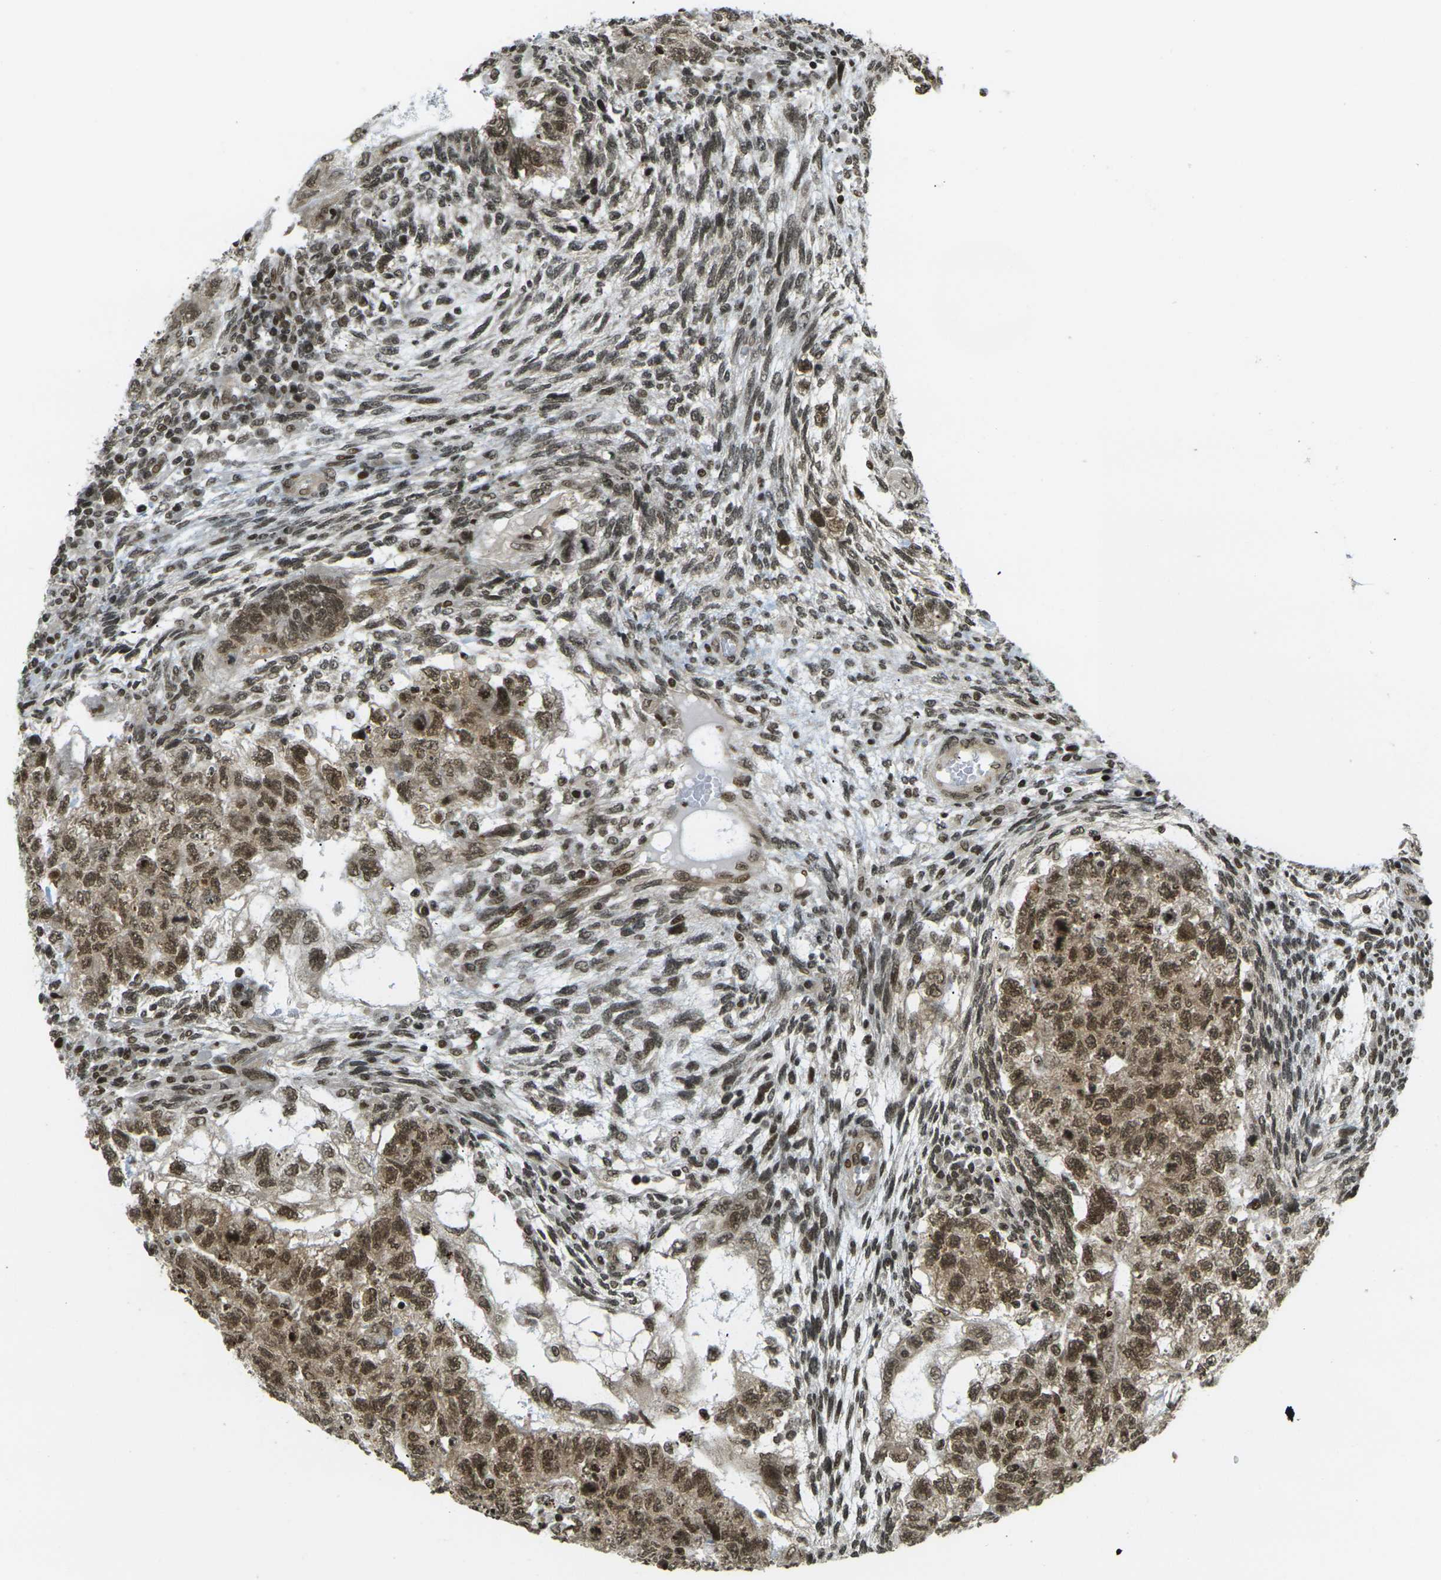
{"staining": {"intensity": "moderate", "quantity": ">75%", "location": "cytoplasmic/membranous,nuclear"}, "tissue": "testis cancer", "cell_type": "Tumor cells", "image_type": "cancer", "snomed": [{"axis": "morphology", "description": "Normal tissue, NOS"}, {"axis": "morphology", "description": "Carcinoma, Embryonal, NOS"}, {"axis": "topography", "description": "Testis"}], "caption": "A photomicrograph showing moderate cytoplasmic/membranous and nuclear staining in about >75% of tumor cells in testis cancer, as visualized by brown immunohistochemical staining.", "gene": "RUVBL2", "patient": {"sex": "male", "age": 36}}